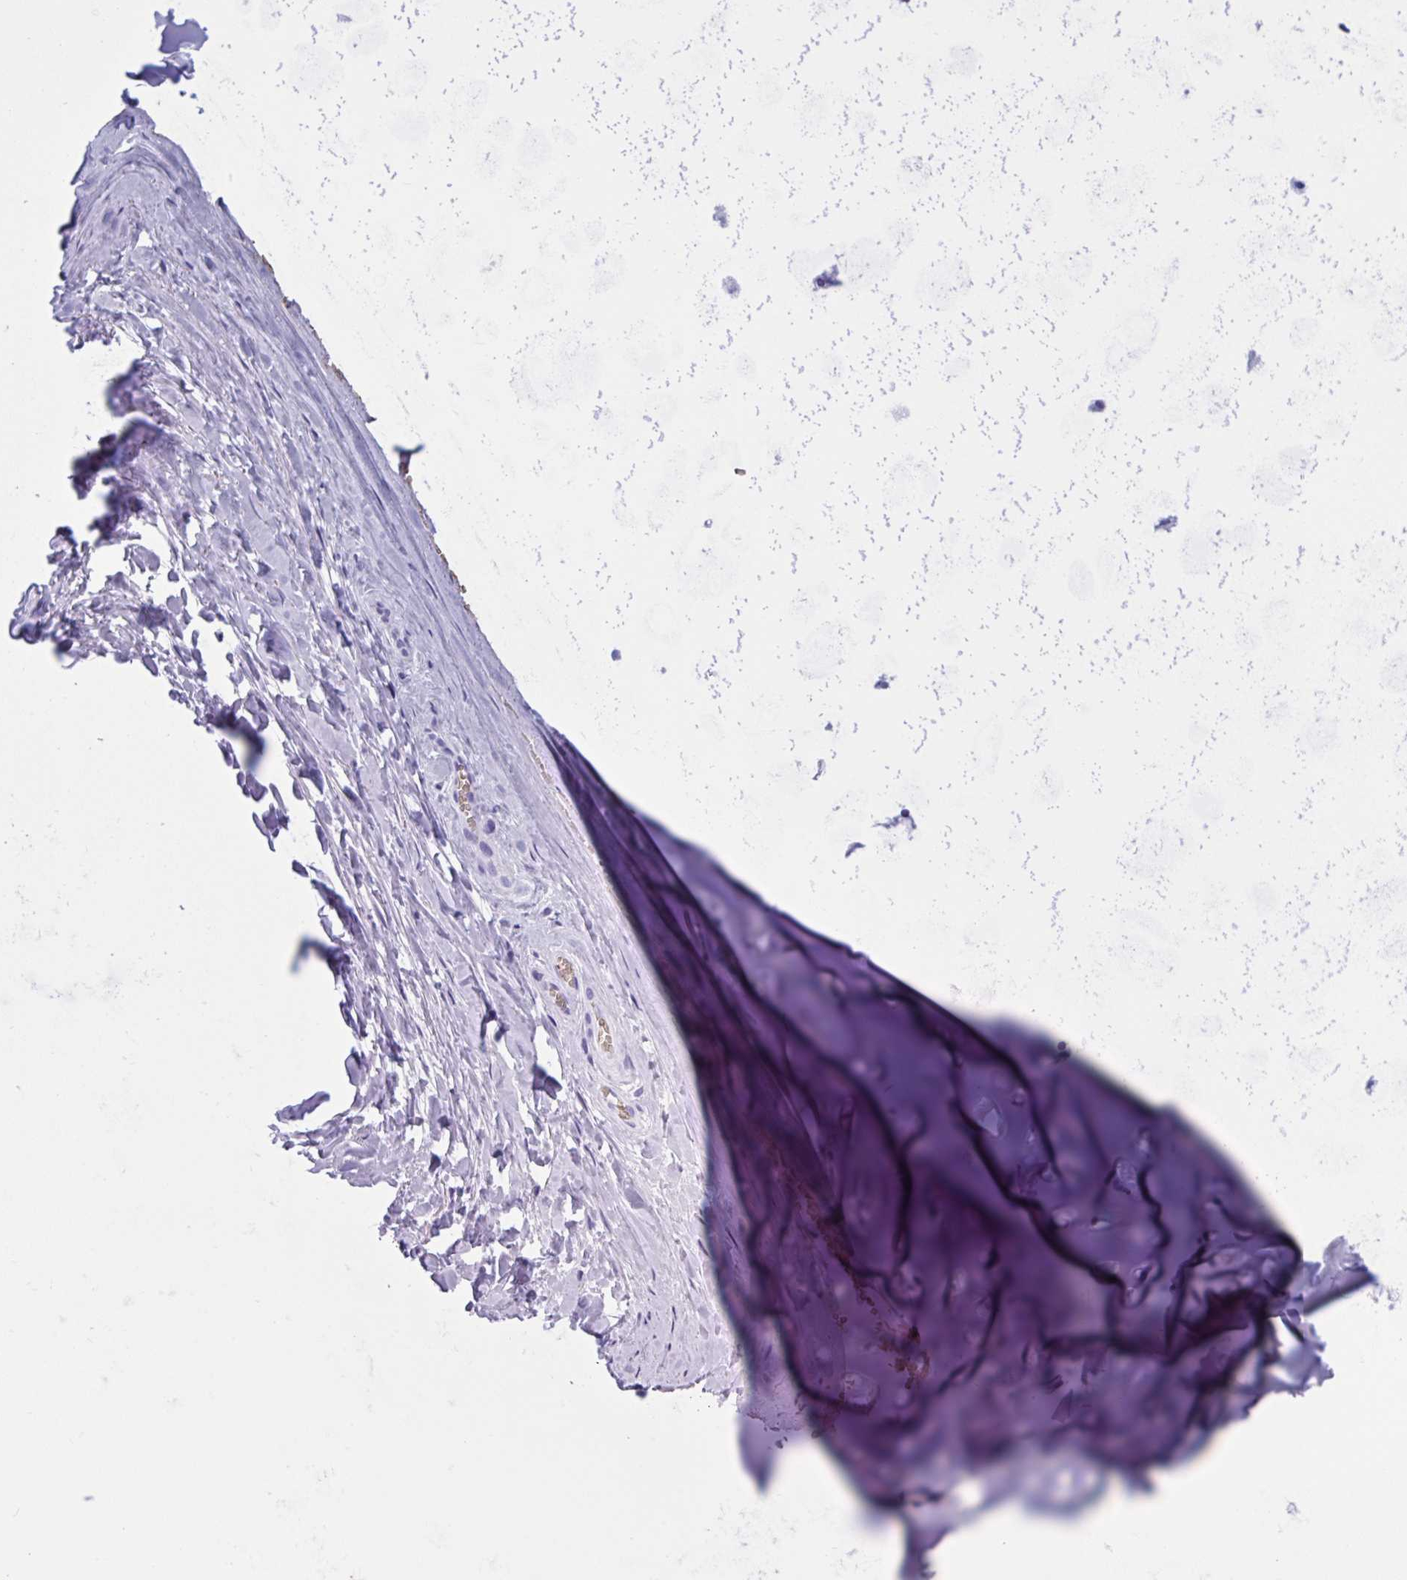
{"staining": {"intensity": "negative", "quantity": "none", "location": "none"}, "tissue": "soft tissue", "cell_type": "Chondrocytes", "image_type": "normal", "snomed": [{"axis": "morphology", "description": "Normal tissue, NOS"}, {"axis": "topography", "description": "Cartilage tissue"}, {"axis": "topography", "description": "Nasopharynx"}, {"axis": "topography", "description": "Thyroid gland"}], "caption": "High magnification brightfield microscopy of unremarkable soft tissue stained with DAB (brown) and counterstained with hematoxylin (blue): chondrocytes show no significant staining. Brightfield microscopy of IHC stained with DAB (brown) and hematoxylin (blue), captured at high magnification.", "gene": "SLC2A1", "patient": {"sex": "male", "age": 63}}